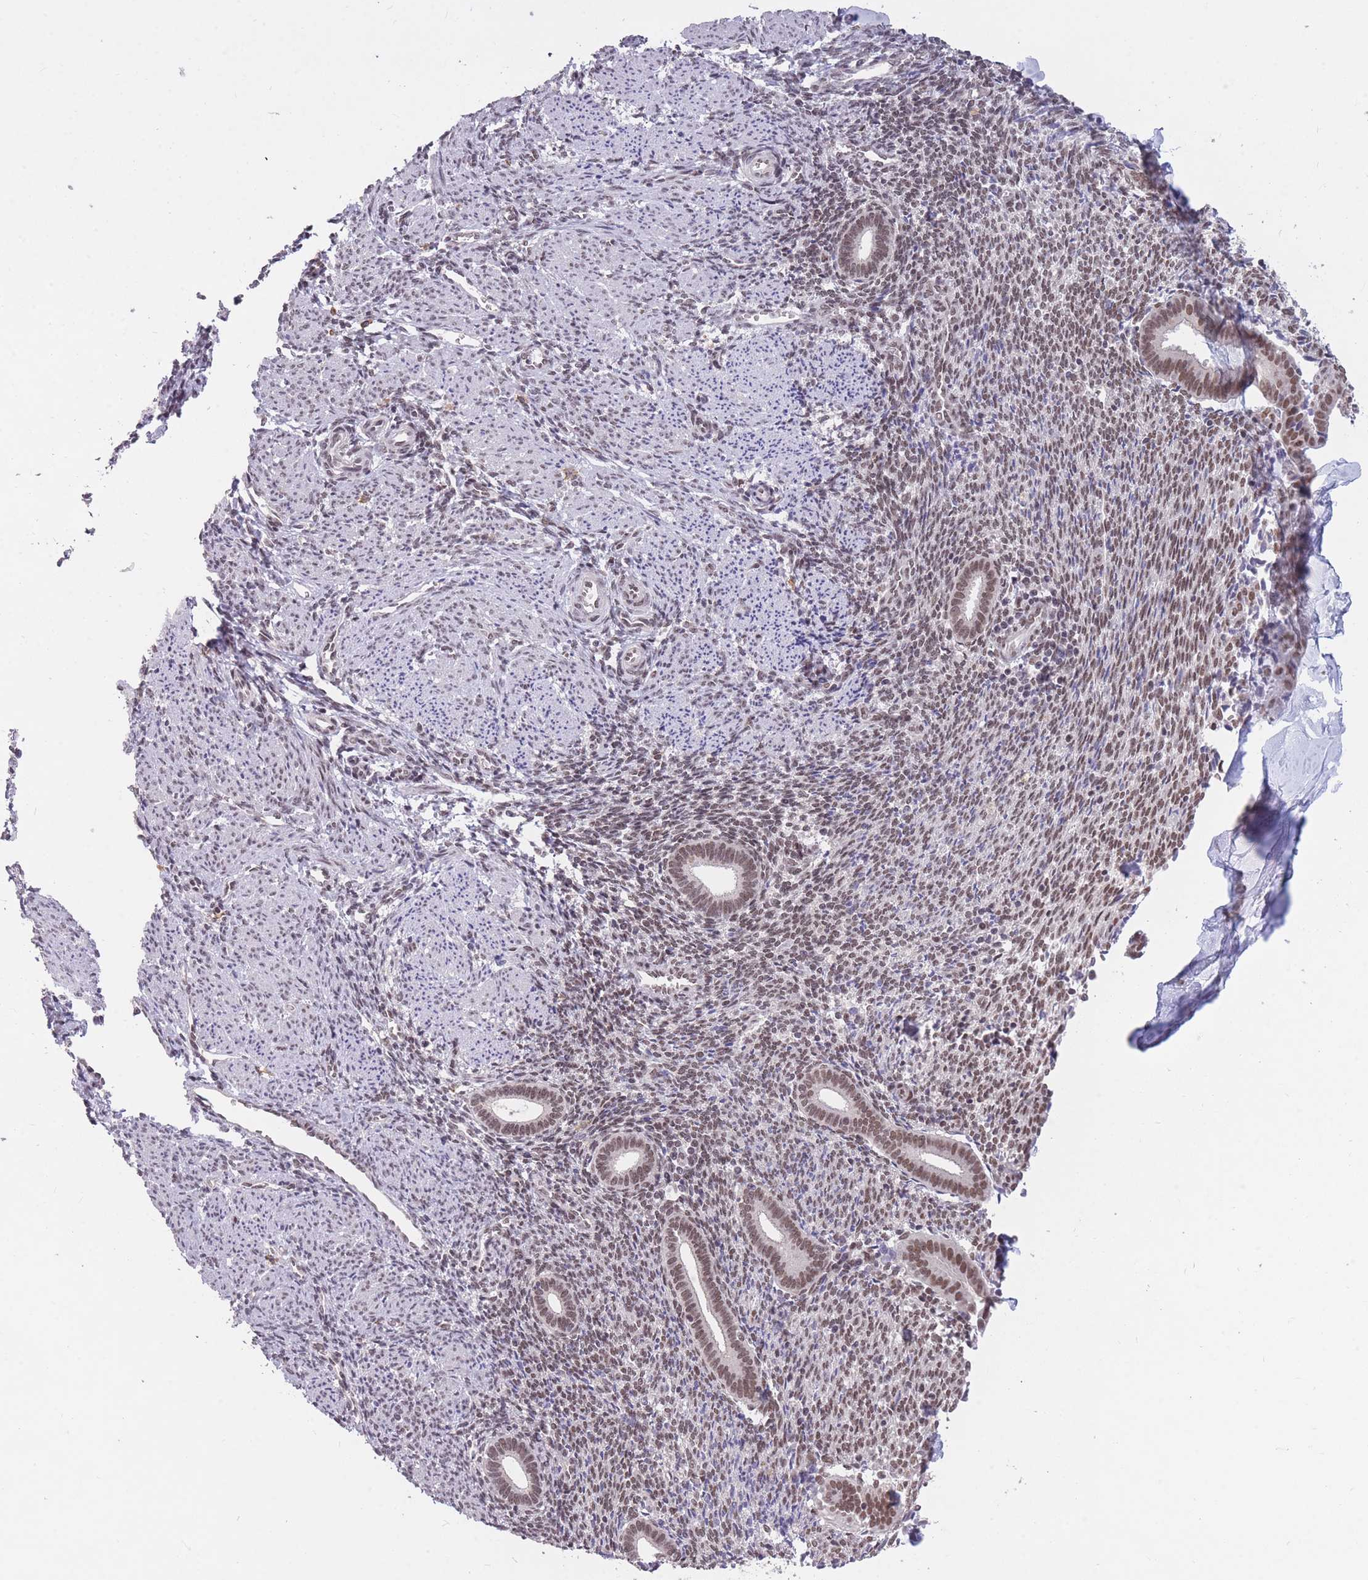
{"staining": {"intensity": "weak", "quantity": "25%-75%", "location": "nuclear"}, "tissue": "endometrium", "cell_type": "Cells in endometrial stroma", "image_type": "normal", "snomed": [{"axis": "morphology", "description": "Normal tissue, NOS"}, {"axis": "topography", "description": "Endometrium"}], "caption": "About 25%-75% of cells in endometrial stroma in normal endometrium exhibit weak nuclear protein expression as visualized by brown immunohistochemical staining.", "gene": "HNRNPUL1", "patient": {"sex": "female", "age": 32}}